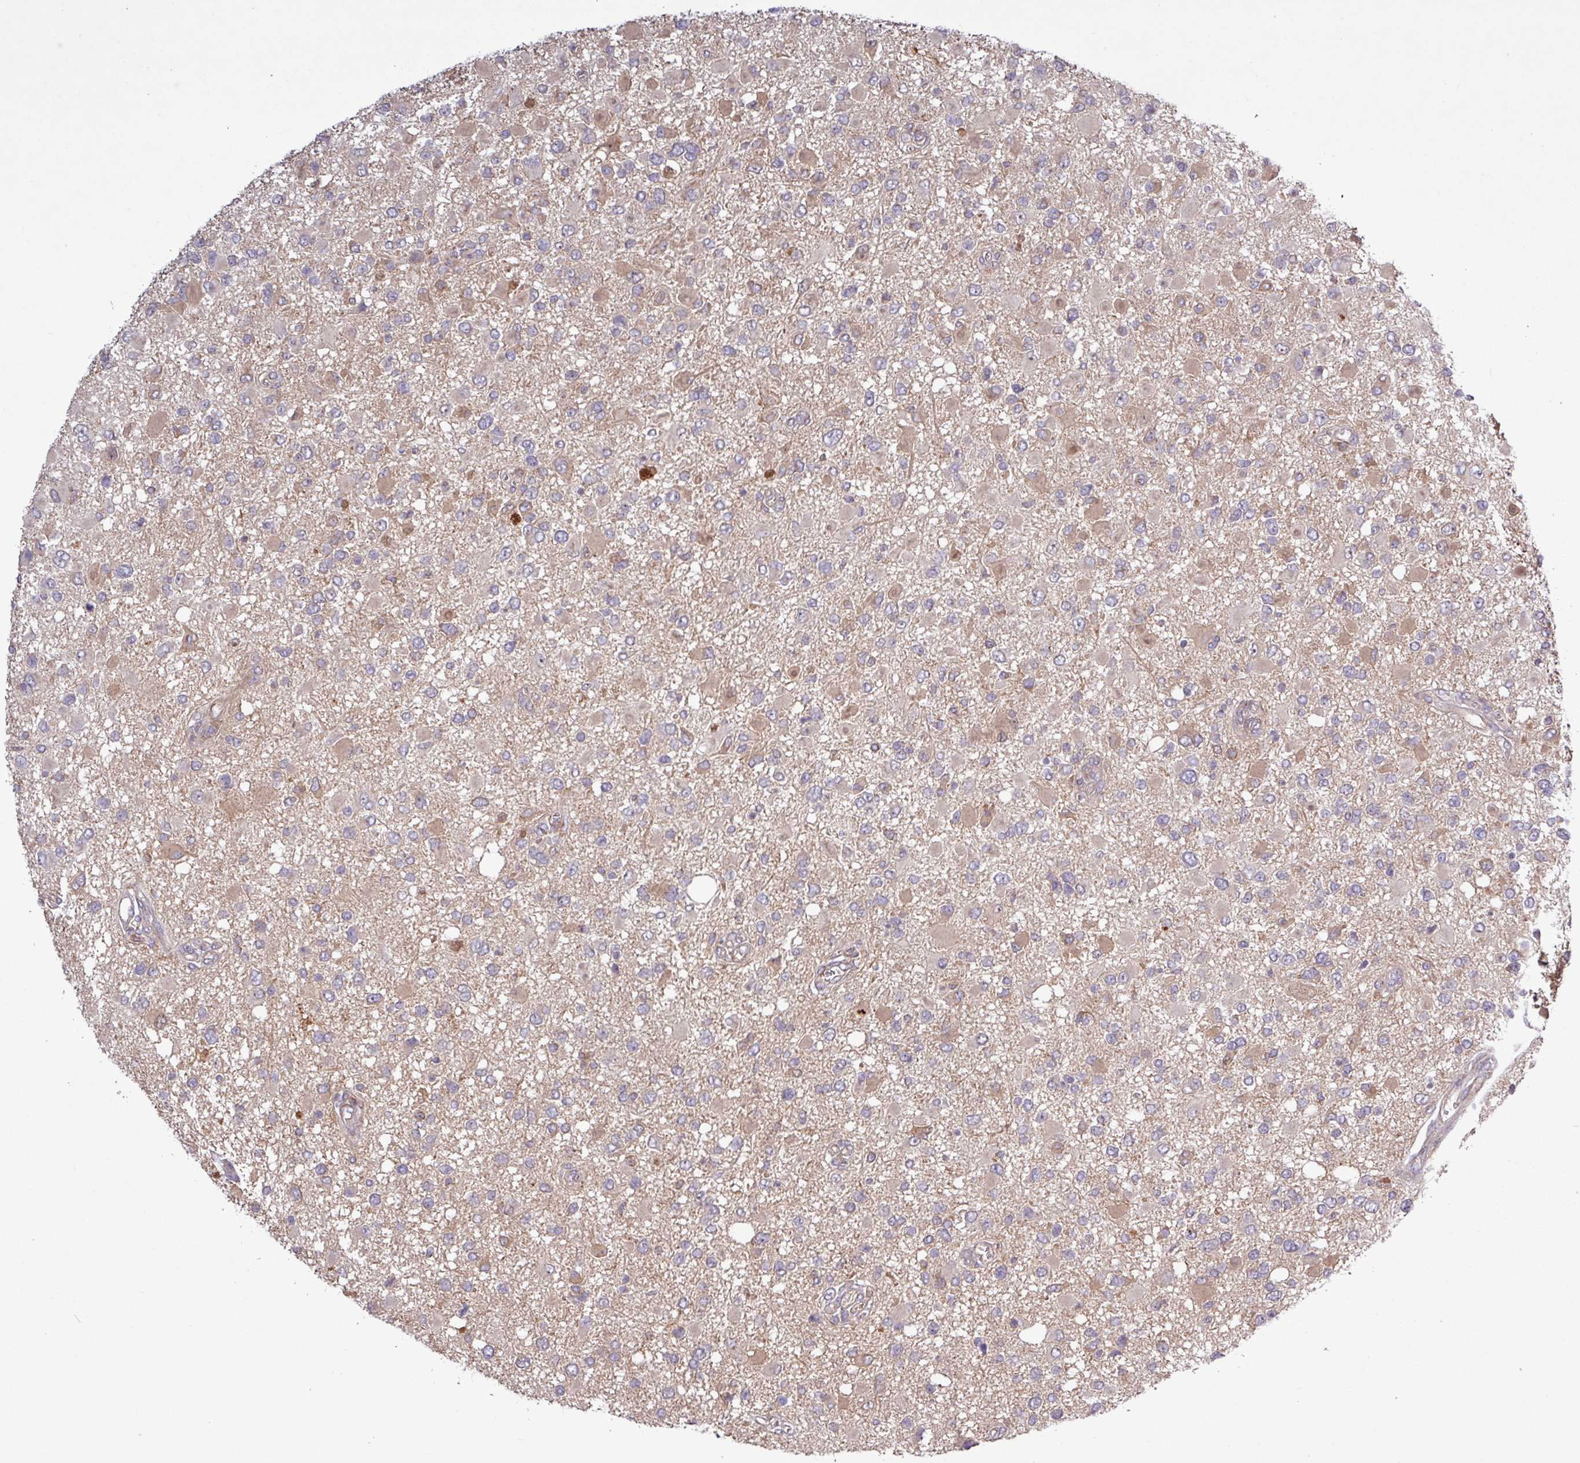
{"staining": {"intensity": "weak", "quantity": "25%-75%", "location": "cytoplasmic/membranous"}, "tissue": "glioma", "cell_type": "Tumor cells", "image_type": "cancer", "snomed": [{"axis": "morphology", "description": "Glioma, malignant, High grade"}, {"axis": "topography", "description": "Brain"}], "caption": "DAB immunohistochemical staining of human malignant high-grade glioma demonstrates weak cytoplasmic/membranous protein positivity in about 25%-75% of tumor cells.", "gene": "TNFSF12", "patient": {"sex": "male", "age": 53}}